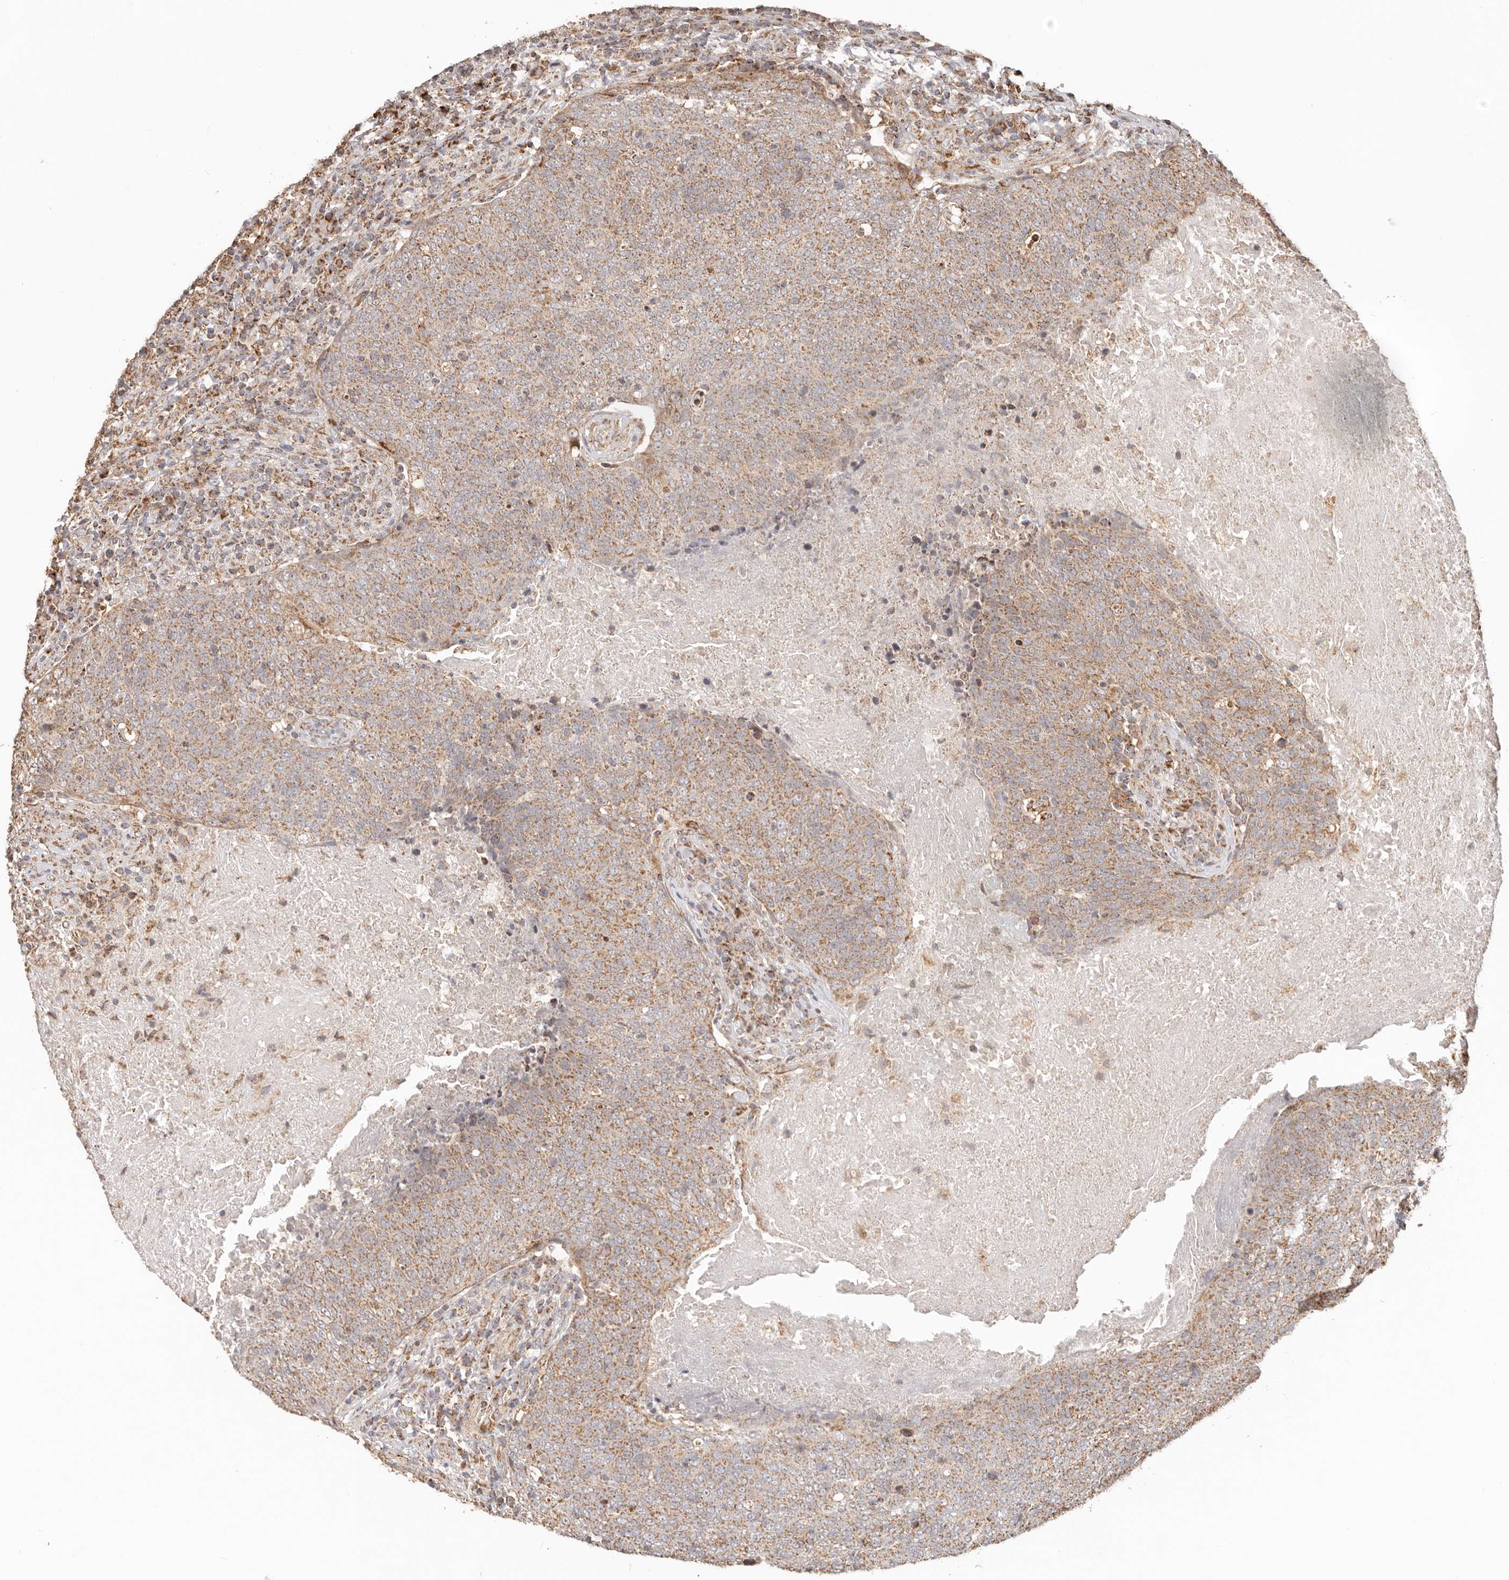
{"staining": {"intensity": "moderate", "quantity": ">75%", "location": "cytoplasmic/membranous"}, "tissue": "head and neck cancer", "cell_type": "Tumor cells", "image_type": "cancer", "snomed": [{"axis": "morphology", "description": "Squamous cell carcinoma, NOS"}, {"axis": "morphology", "description": "Squamous cell carcinoma, metastatic, NOS"}, {"axis": "topography", "description": "Lymph node"}, {"axis": "topography", "description": "Head-Neck"}], "caption": "Protein positivity by immunohistochemistry (IHC) shows moderate cytoplasmic/membranous positivity in about >75% of tumor cells in squamous cell carcinoma (head and neck).", "gene": "NDUFB11", "patient": {"sex": "male", "age": 62}}